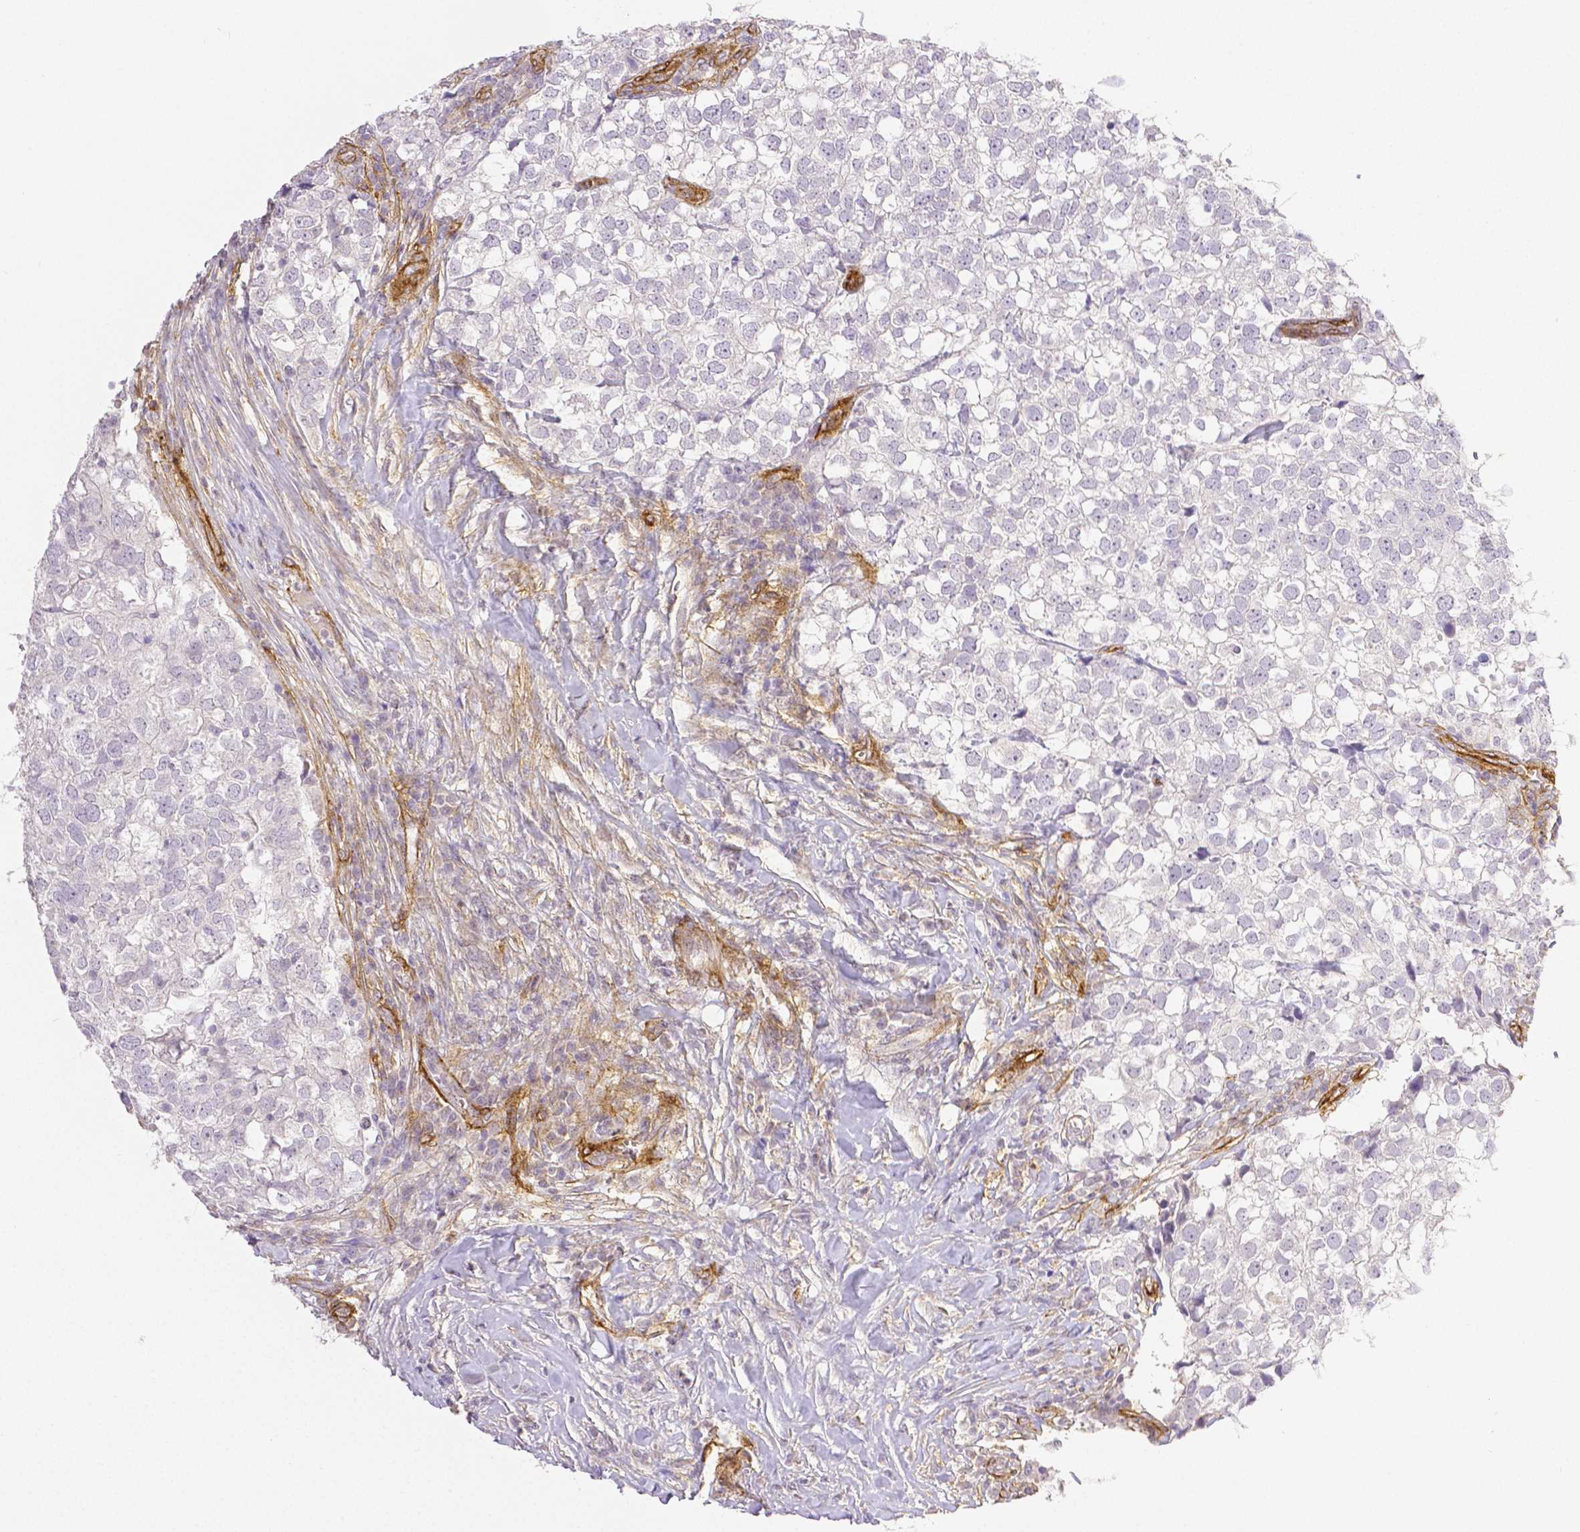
{"staining": {"intensity": "negative", "quantity": "none", "location": "none"}, "tissue": "breast cancer", "cell_type": "Tumor cells", "image_type": "cancer", "snomed": [{"axis": "morphology", "description": "Duct carcinoma"}, {"axis": "topography", "description": "Breast"}], "caption": "Immunohistochemistry photomicrograph of neoplastic tissue: breast intraductal carcinoma stained with DAB reveals no significant protein expression in tumor cells.", "gene": "THY1", "patient": {"sex": "female", "age": 30}}